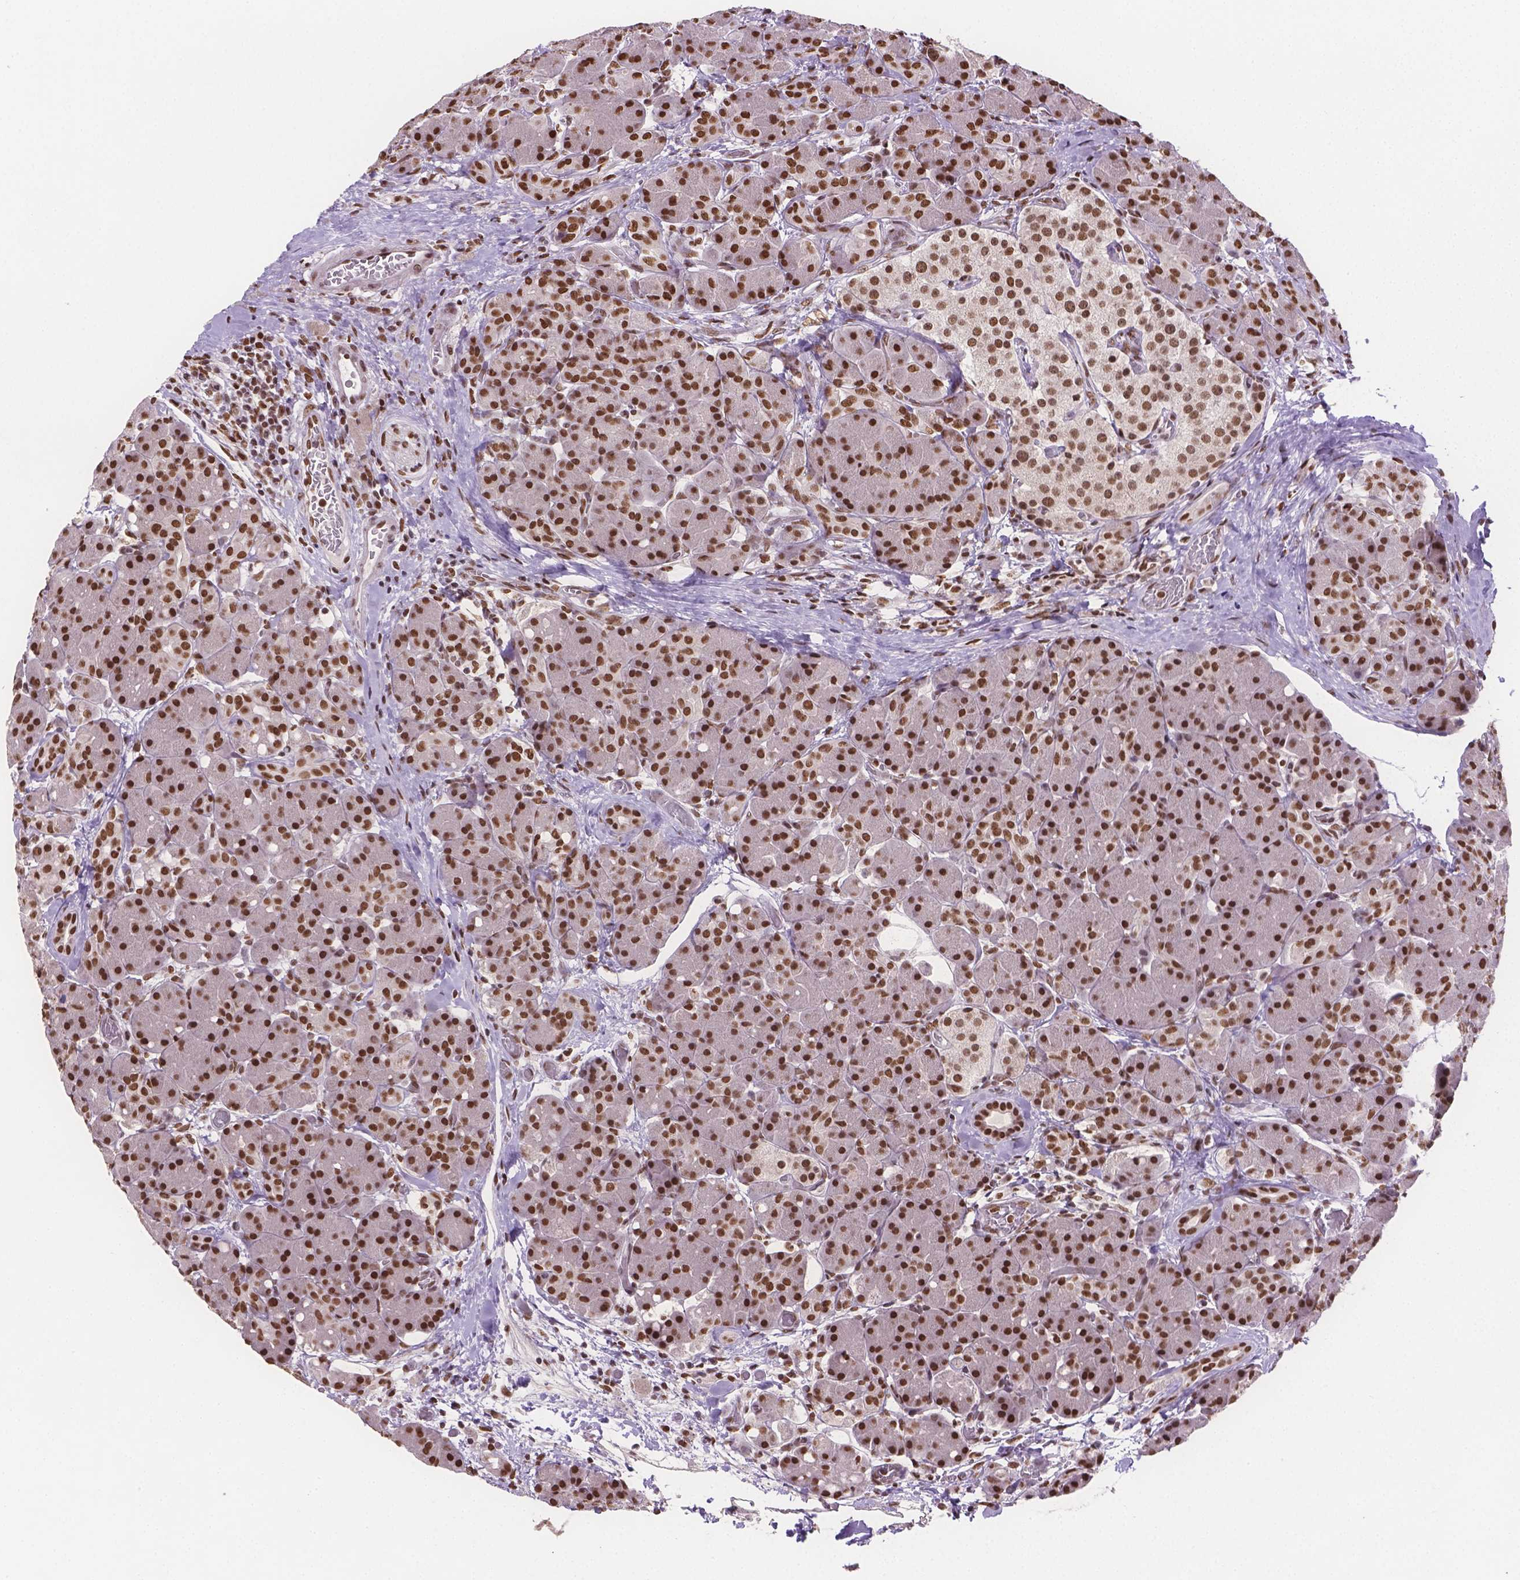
{"staining": {"intensity": "strong", "quantity": ">75%", "location": "nuclear"}, "tissue": "pancreas", "cell_type": "Exocrine glandular cells", "image_type": "normal", "snomed": [{"axis": "morphology", "description": "Normal tissue, NOS"}, {"axis": "topography", "description": "Pancreas"}], "caption": "Unremarkable pancreas demonstrates strong nuclear positivity in approximately >75% of exocrine glandular cells, visualized by immunohistochemistry.", "gene": "FANCE", "patient": {"sex": "male", "age": 55}}